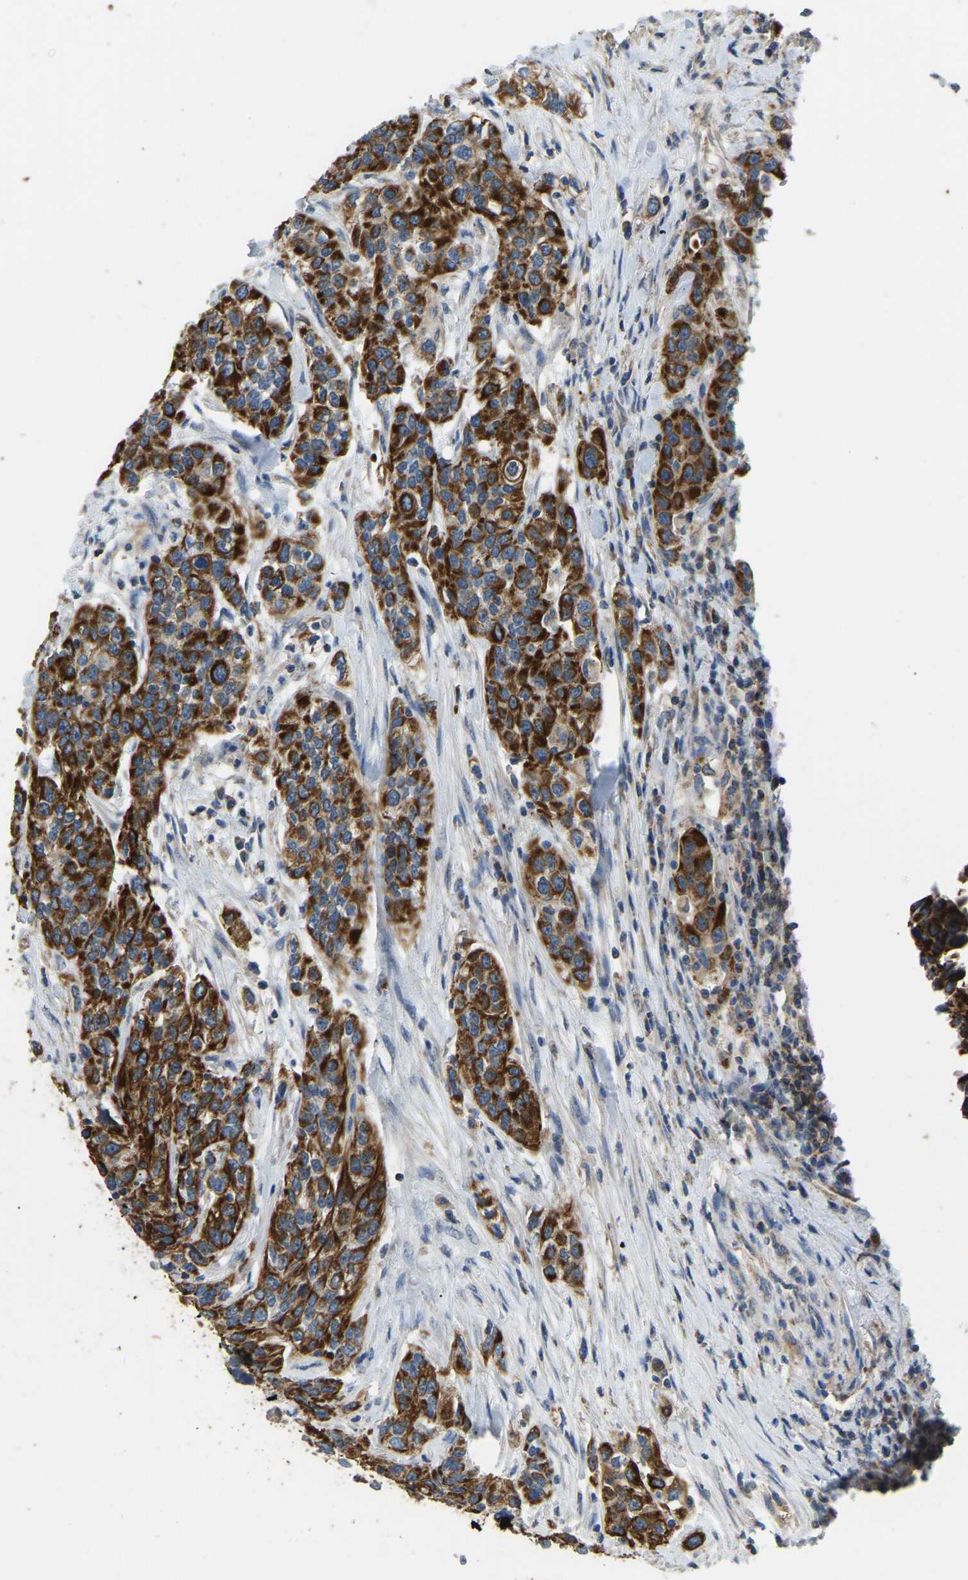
{"staining": {"intensity": "strong", "quantity": ">75%", "location": "cytoplasmic/membranous"}, "tissue": "urothelial cancer", "cell_type": "Tumor cells", "image_type": "cancer", "snomed": [{"axis": "morphology", "description": "Urothelial carcinoma, High grade"}, {"axis": "topography", "description": "Urinary bladder"}], "caption": "About >75% of tumor cells in human urothelial carcinoma (high-grade) reveal strong cytoplasmic/membranous protein expression as visualized by brown immunohistochemical staining.", "gene": "ZNF200", "patient": {"sex": "female", "age": 80}}